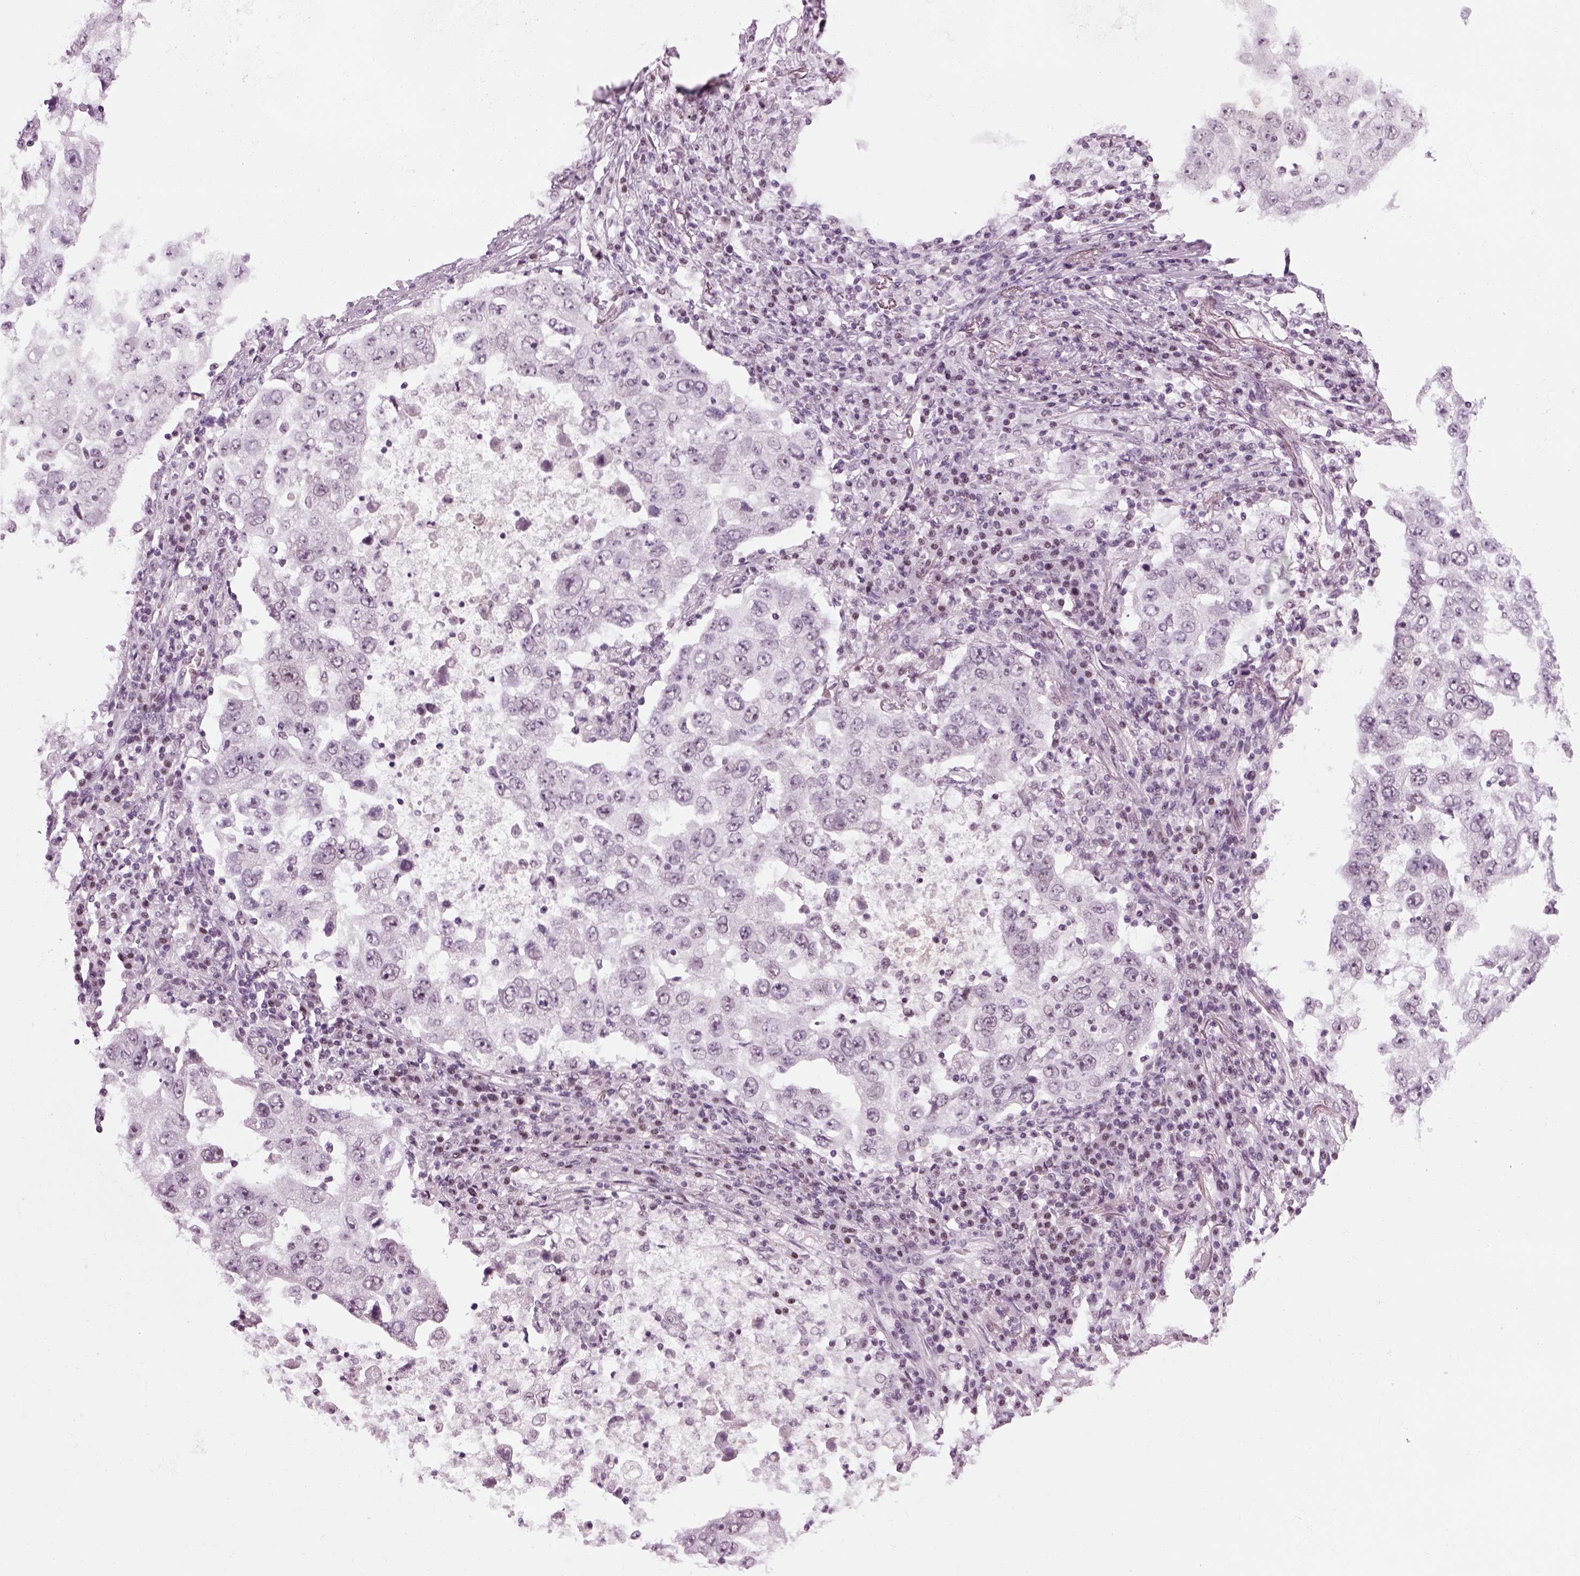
{"staining": {"intensity": "negative", "quantity": "none", "location": "none"}, "tissue": "lung cancer", "cell_type": "Tumor cells", "image_type": "cancer", "snomed": [{"axis": "morphology", "description": "Adenocarcinoma, NOS"}, {"axis": "topography", "description": "Lung"}], "caption": "A photomicrograph of human lung cancer (adenocarcinoma) is negative for staining in tumor cells.", "gene": "KCNG2", "patient": {"sex": "male", "age": 73}}